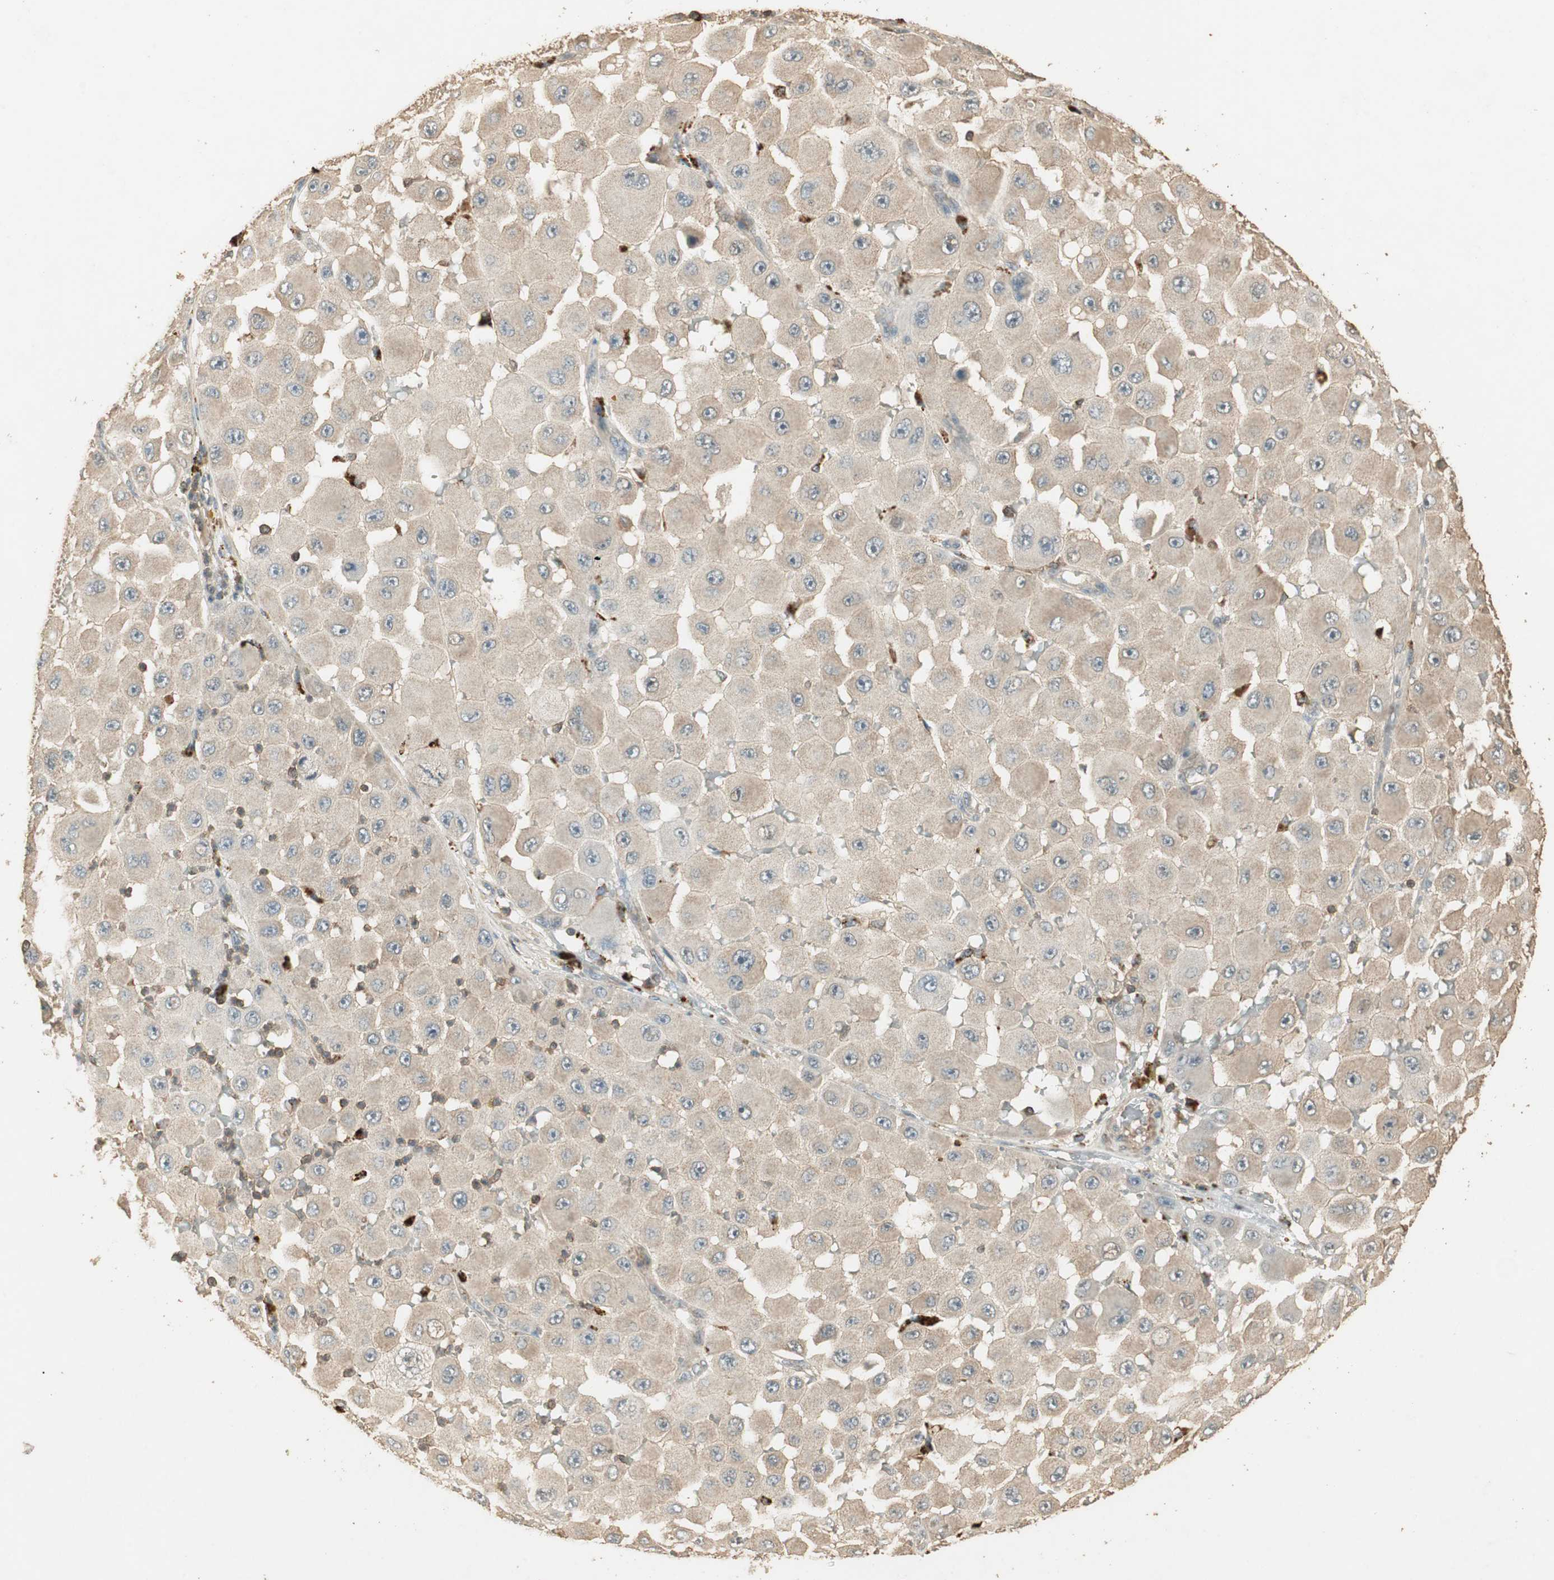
{"staining": {"intensity": "weak", "quantity": "<25%", "location": "cytoplasmic/membranous"}, "tissue": "melanoma", "cell_type": "Tumor cells", "image_type": "cancer", "snomed": [{"axis": "morphology", "description": "Malignant melanoma, NOS"}, {"axis": "topography", "description": "Skin"}], "caption": "A histopathology image of melanoma stained for a protein exhibits no brown staining in tumor cells. (Stains: DAB (3,3'-diaminobenzidine) IHC with hematoxylin counter stain, Microscopy: brightfield microscopy at high magnification).", "gene": "USP2", "patient": {"sex": "female", "age": 81}}